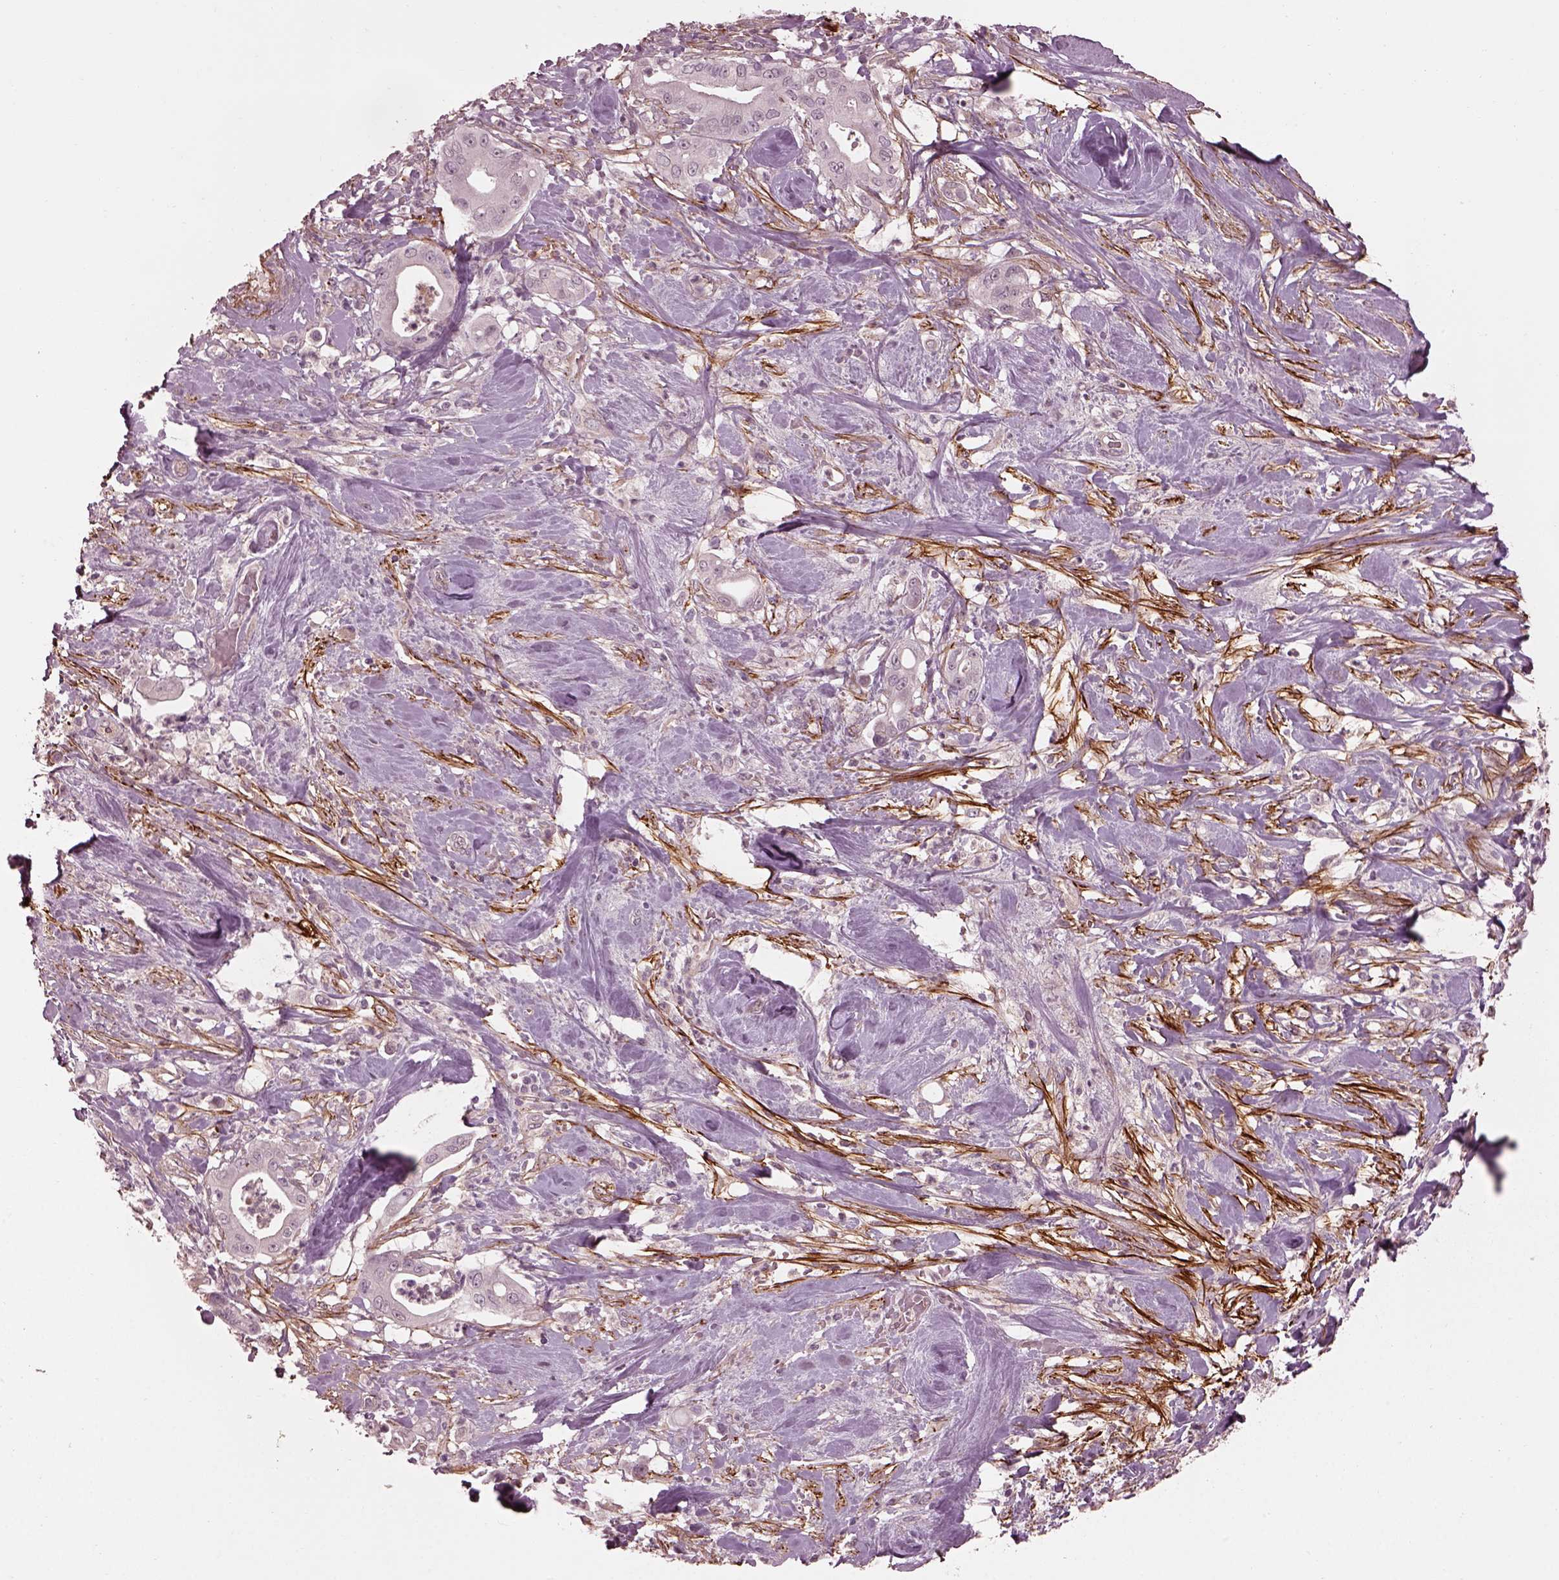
{"staining": {"intensity": "negative", "quantity": "none", "location": "none"}, "tissue": "pancreatic cancer", "cell_type": "Tumor cells", "image_type": "cancer", "snomed": [{"axis": "morphology", "description": "Adenocarcinoma, NOS"}, {"axis": "topography", "description": "Pancreas"}], "caption": "IHC photomicrograph of neoplastic tissue: pancreatic cancer (adenocarcinoma) stained with DAB (3,3'-diaminobenzidine) displays no significant protein positivity in tumor cells.", "gene": "EFEMP1", "patient": {"sex": "male", "age": 71}}